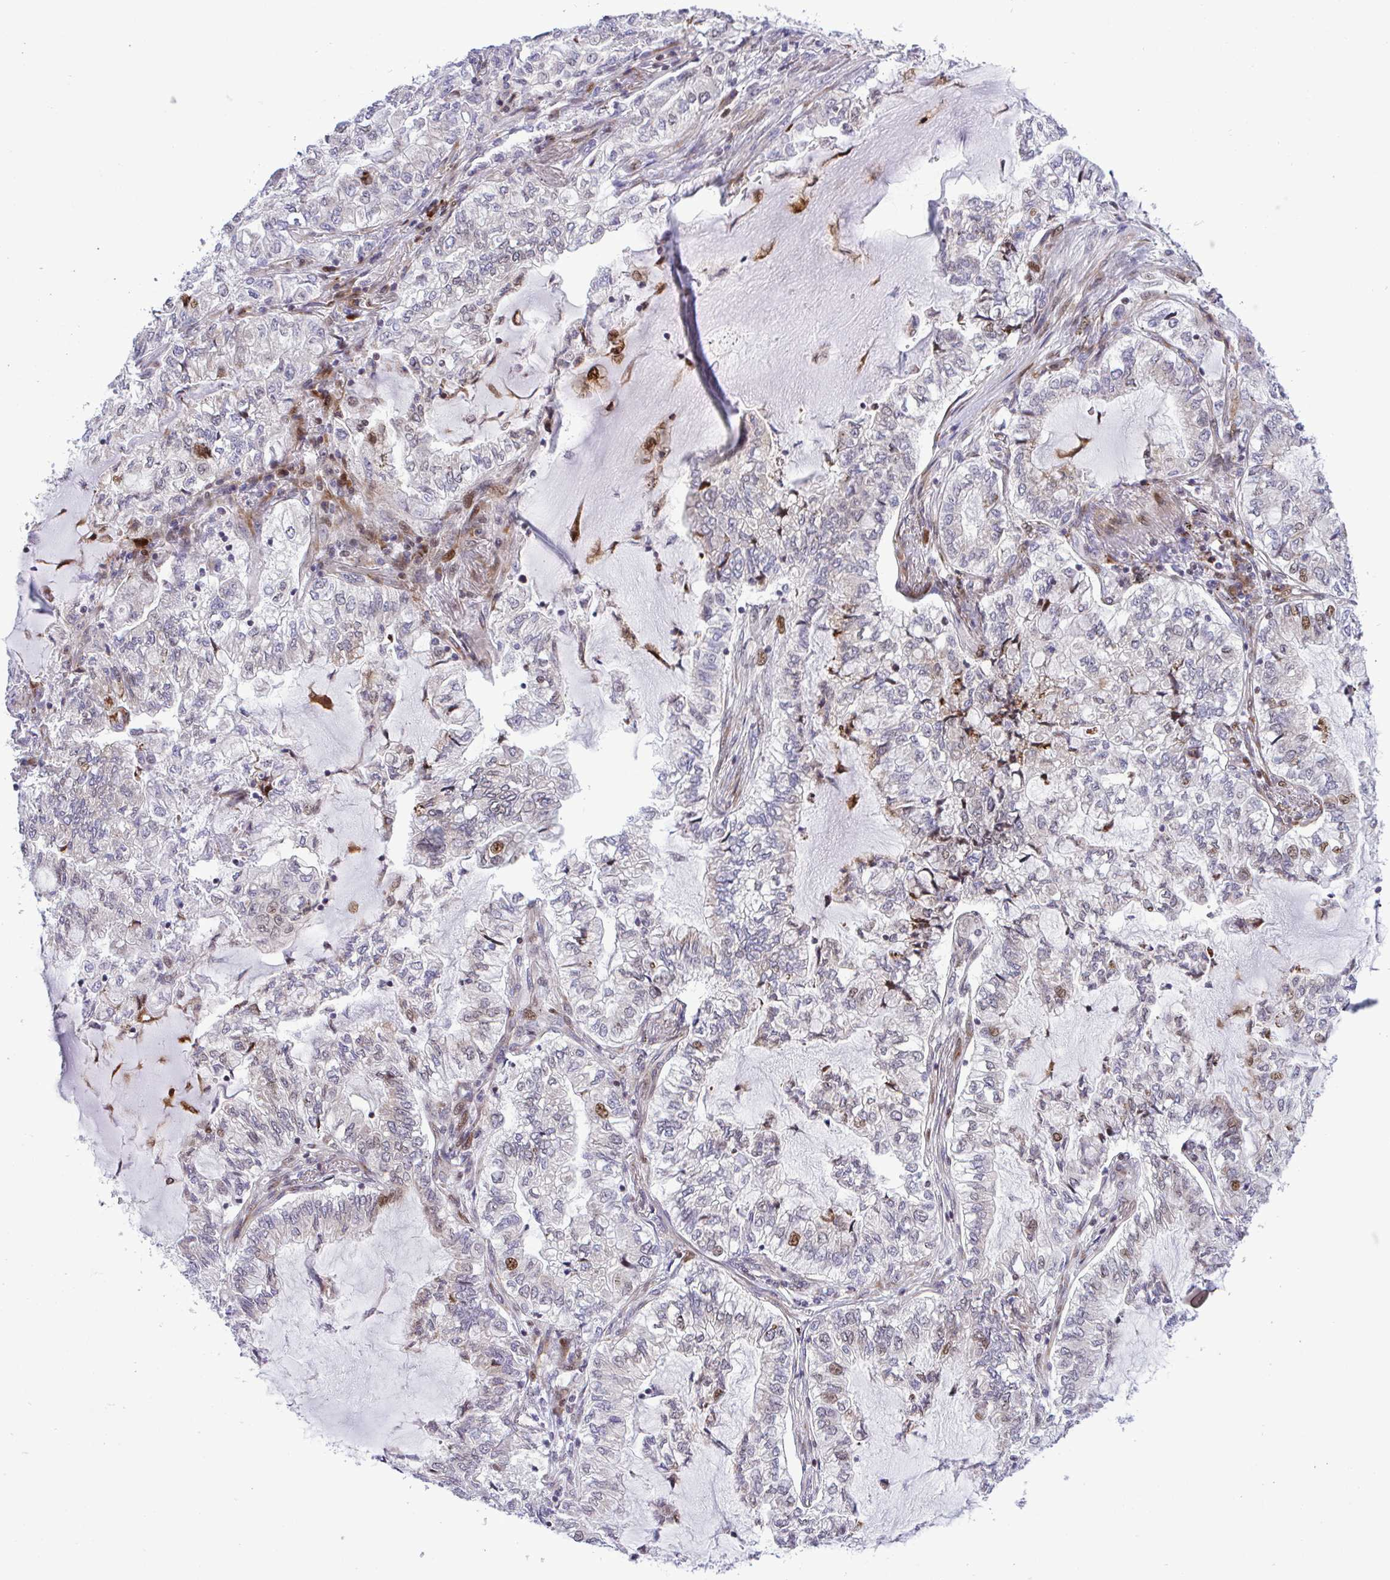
{"staining": {"intensity": "moderate", "quantity": "<25%", "location": "cytoplasmic/membranous,nuclear"}, "tissue": "lung cancer", "cell_type": "Tumor cells", "image_type": "cancer", "snomed": [{"axis": "morphology", "description": "Adenocarcinoma, NOS"}, {"axis": "topography", "description": "Lymph node"}, {"axis": "topography", "description": "Lung"}], "caption": "IHC staining of lung adenocarcinoma, which displays low levels of moderate cytoplasmic/membranous and nuclear expression in approximately <25% of tumor cells indicating moderate cytoplasmic/membranous and nuclear protein positivity. The staining was performed using DAB (3,3'-diaminobenzidine) (brown) for protein detection and nuclei were counterstained in hematoxylin (blue).", "gene": "CASTOR2", "patient": {"sex": "male", "age": 66}}